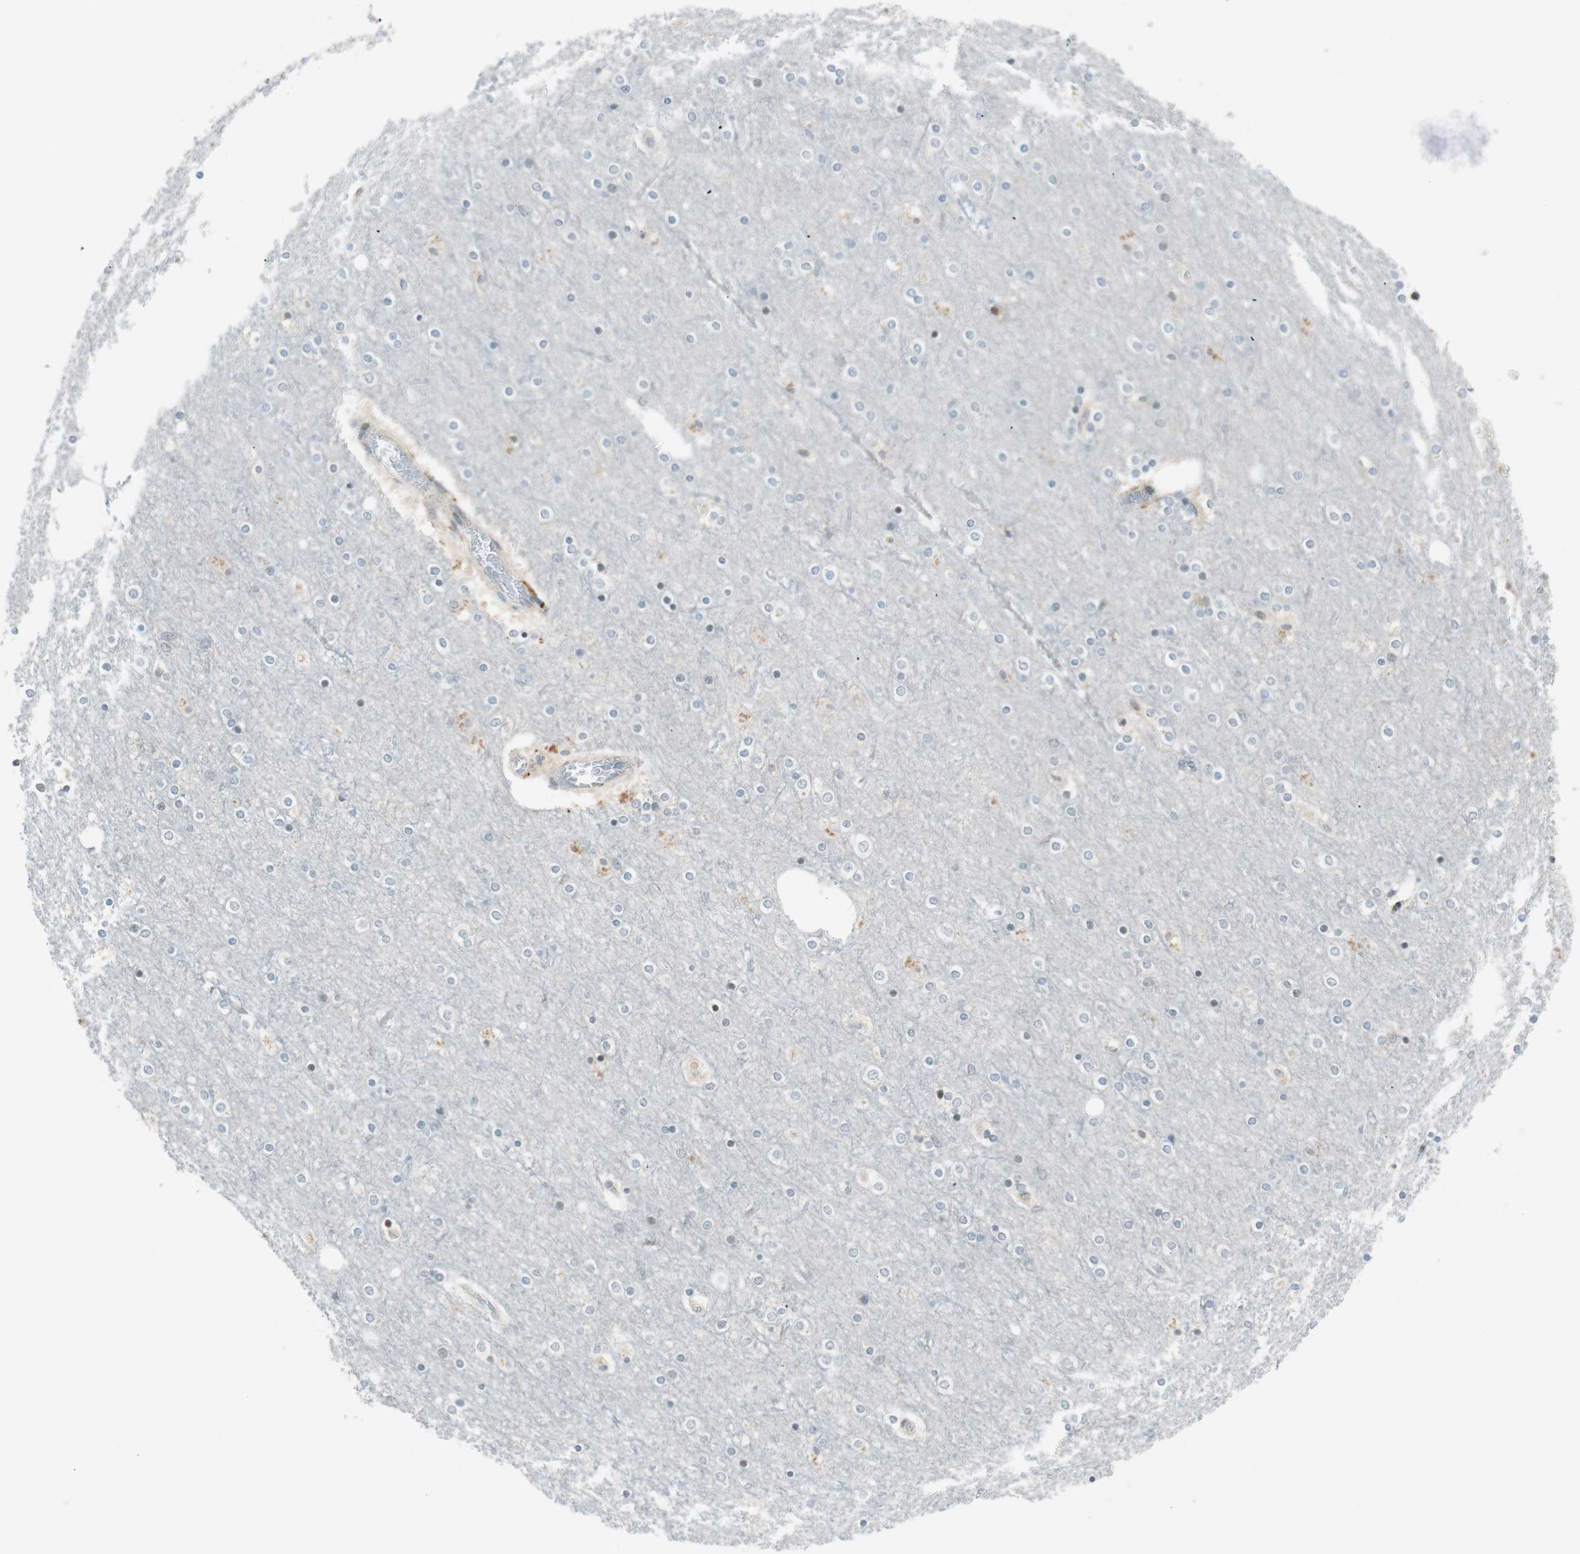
{"staining": {"intensity": "negative", "quantity": "none", "location": "none"}, "tissue": "cerebral cortex", "cell_type": "Endothelial cells", "image_type": "normal", "snomed": [{"axis": "morphology", "description": "Normal tissue, NOS"}, {"axis": "topography", "description": "Cerebral cortex"}], "caption": "IHC of normal cerebral cortex reveals no expression in endothelial cells.", "gene": "TPT1", "patient": {"sex": "female", "age": 54}}